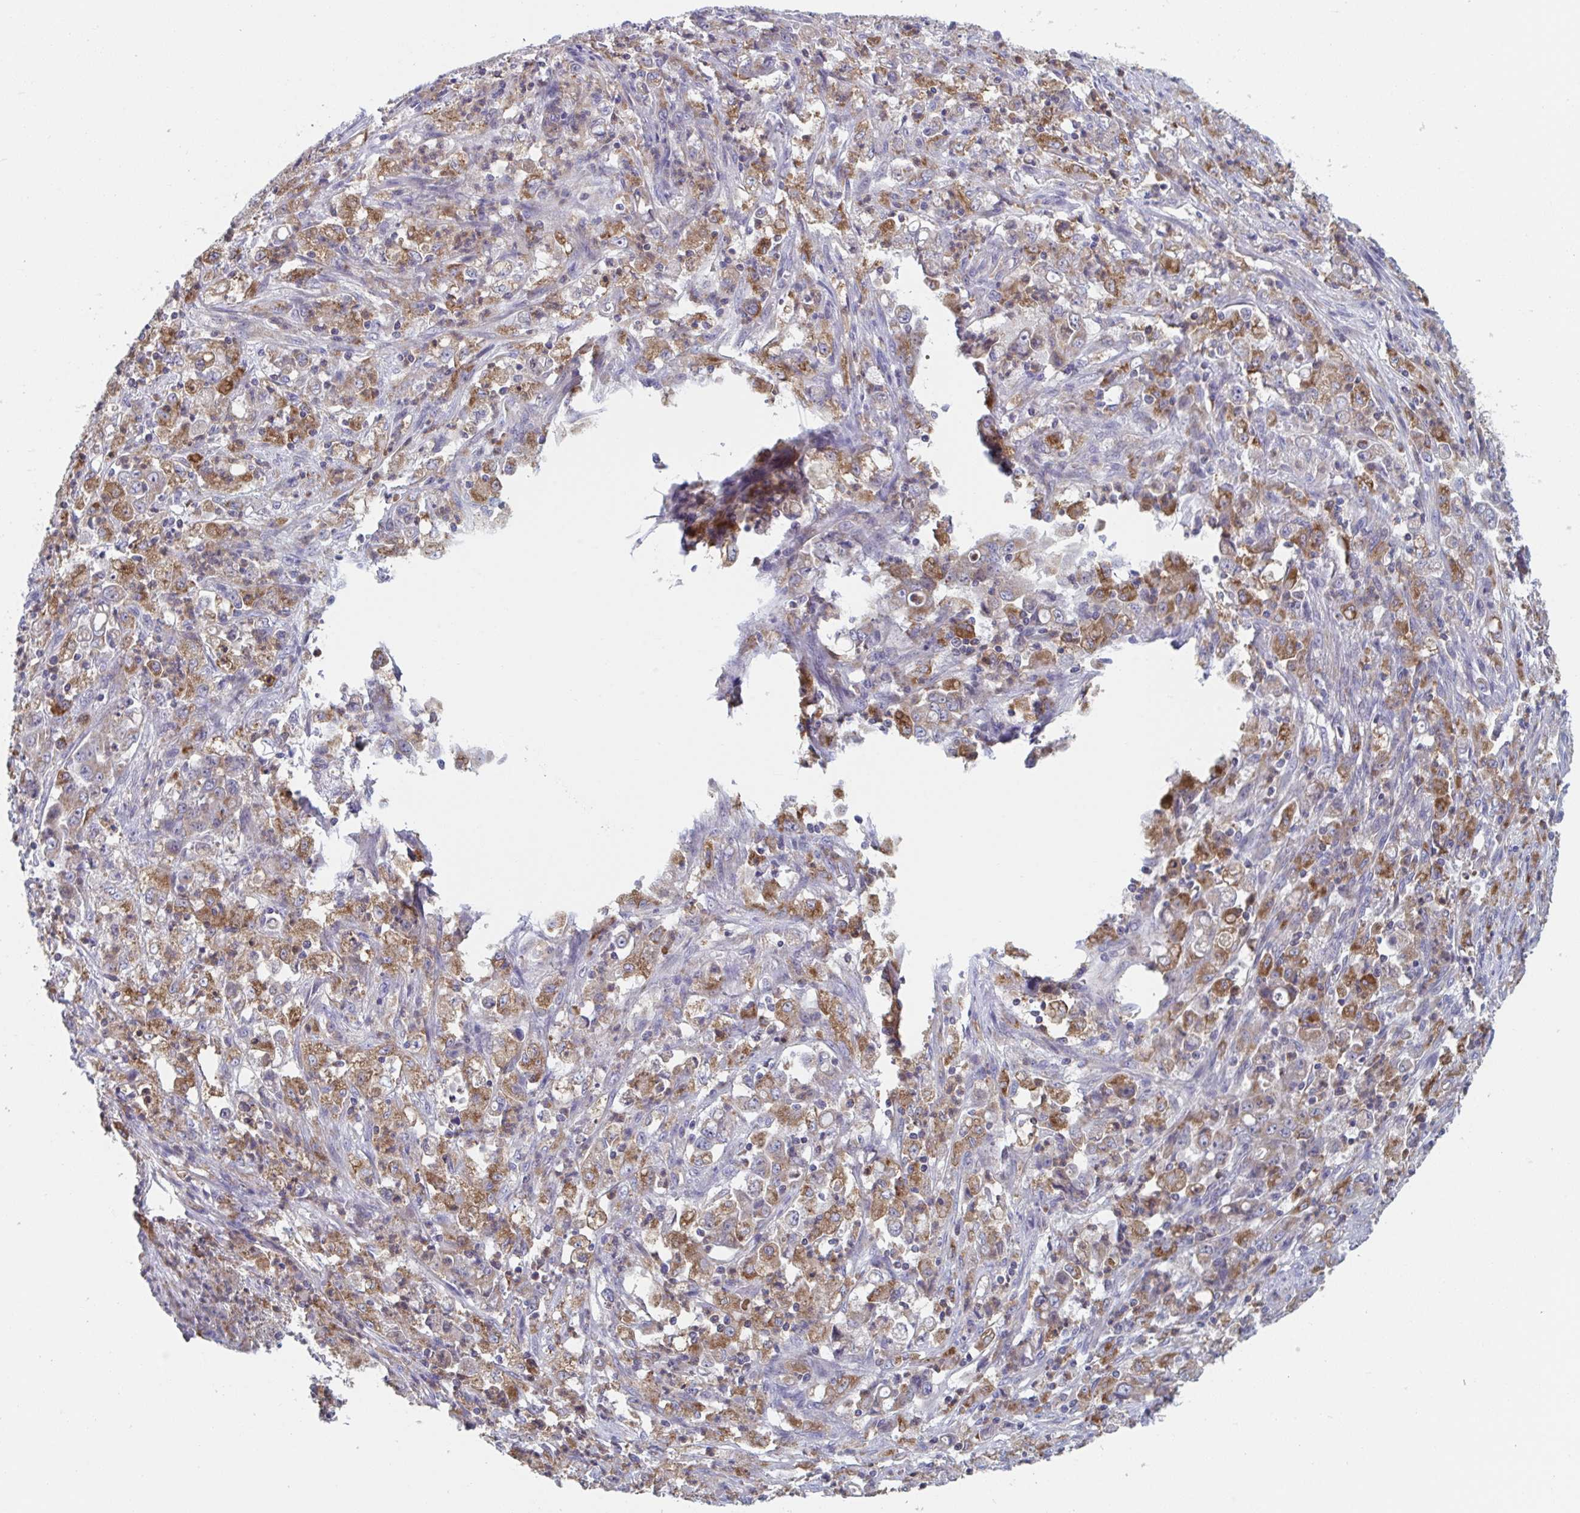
{"staining": {"intensity": "moderate", "quantity": ">75%", "location": "cytoplasmic/membranous"}, "tissue": "stomach cancer", "cell_type": "Tumor cells", "image_type": "cancer", "snomed": [{"axis": "morphology", "description": "Adenocarcinoma, NOS"}, {"axis": "topography", "description": "Stomach, lower"}], "caption": "Moderate cytoplasmic/membranous positivity for a protein is present in about >75% of tumor cells of adenocarcinoma (stomach) using immunohistochemistry (IHC).", "gene": "NIPSNAP1", "patient": {"sex": "female", "age": 71}}